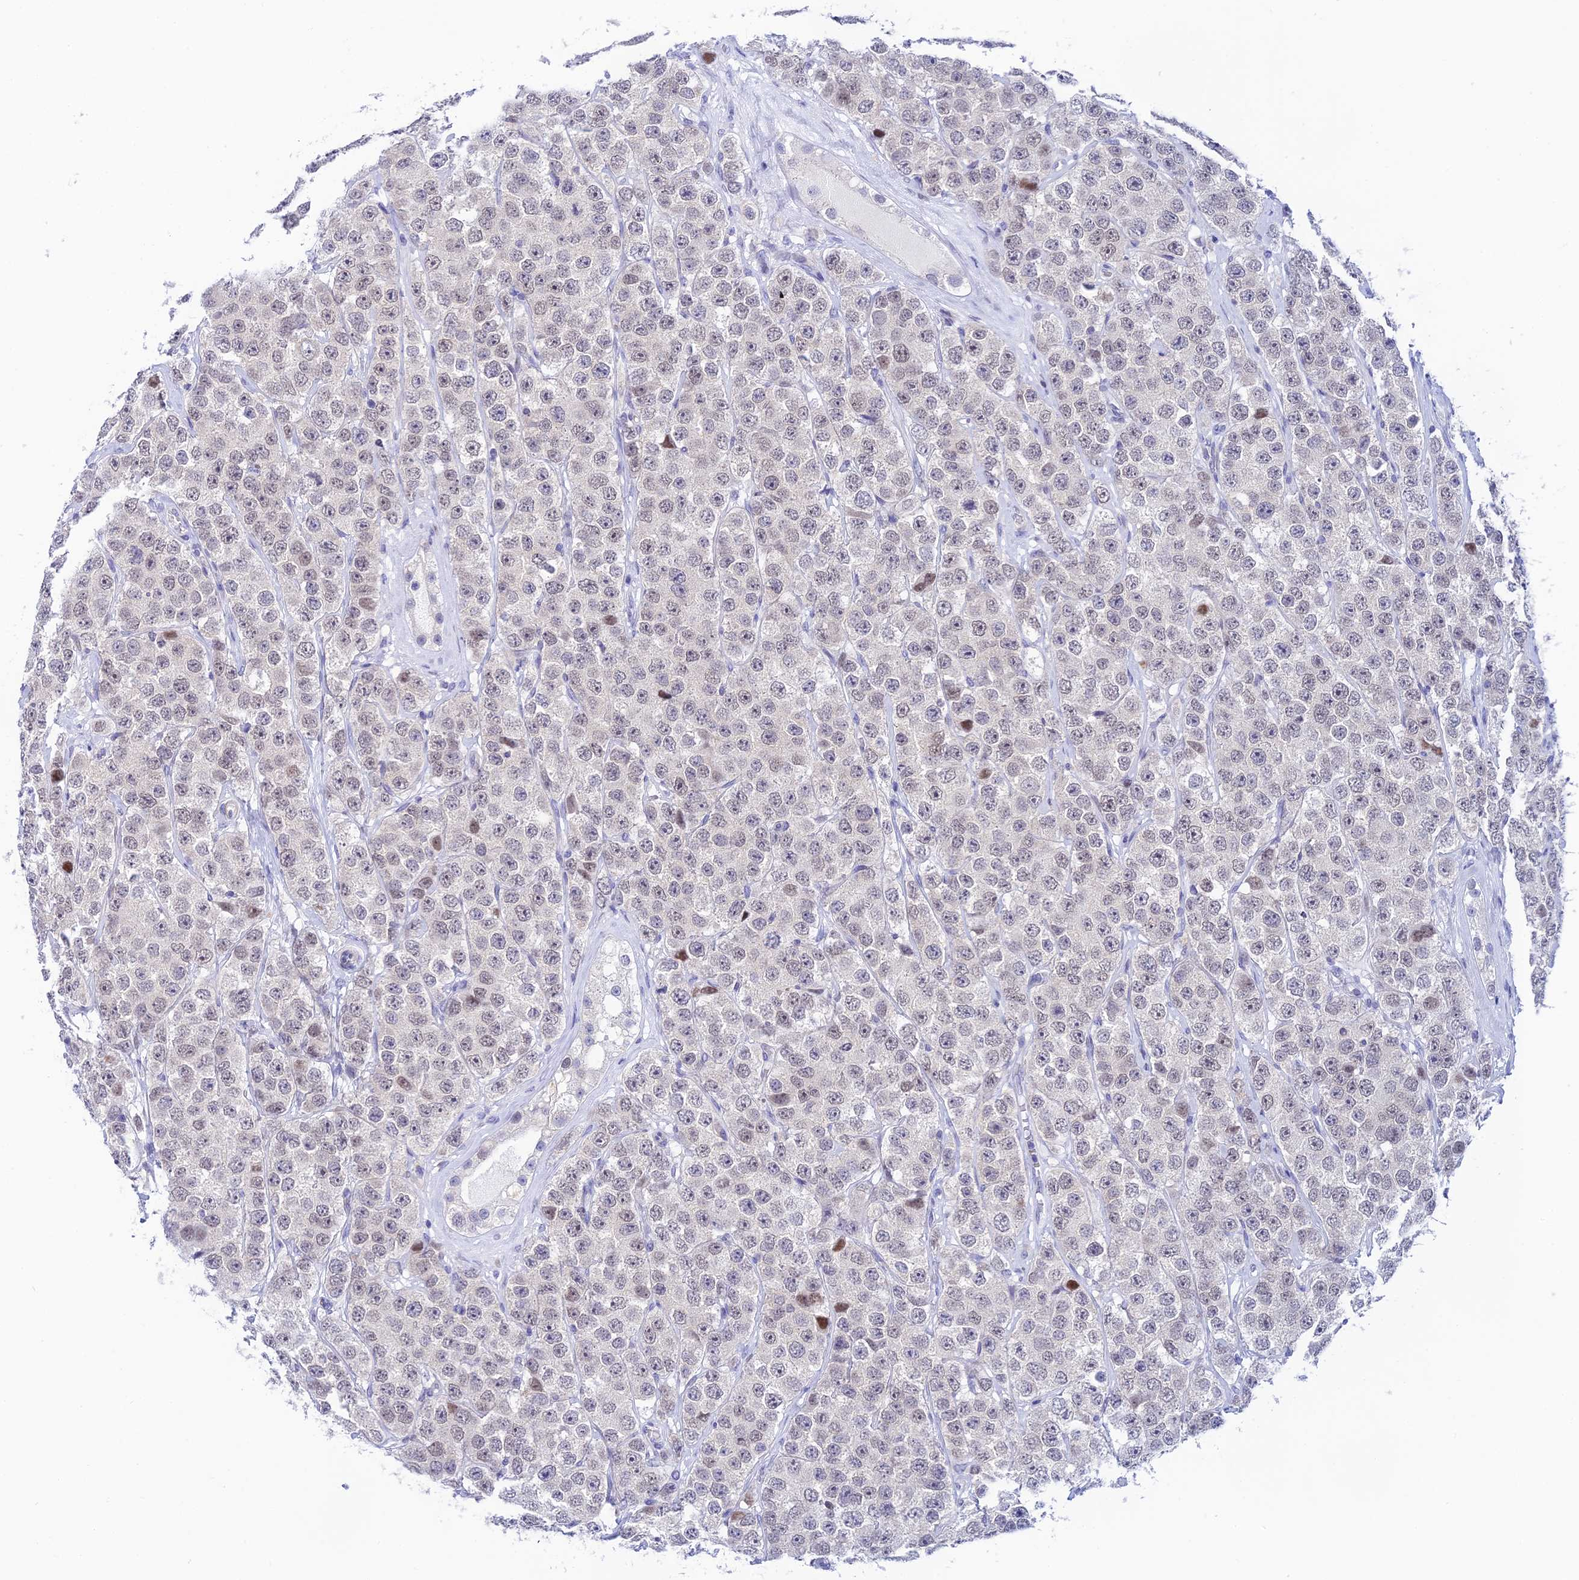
{"staining": {"intensity": "weak", "quantity": "<25%", "location": "nuclear"}, "tissue": "testis cancer", "cell_type": "Tumor cells", "image_type": "cancer", "snomed": [{"axis": "morphology", "description": "Seminoma, NOS"}, {"axis": "topography", "description": "Testis"}], "caption": "DAB (3,3'-diaminobenzidine) immunohistochemical staining of human testis cancer (seminoma) displays no significant positivity in tumor cells.", "gene": "RASGEF1B", "patient": {"sex": "male", "age": 28}}